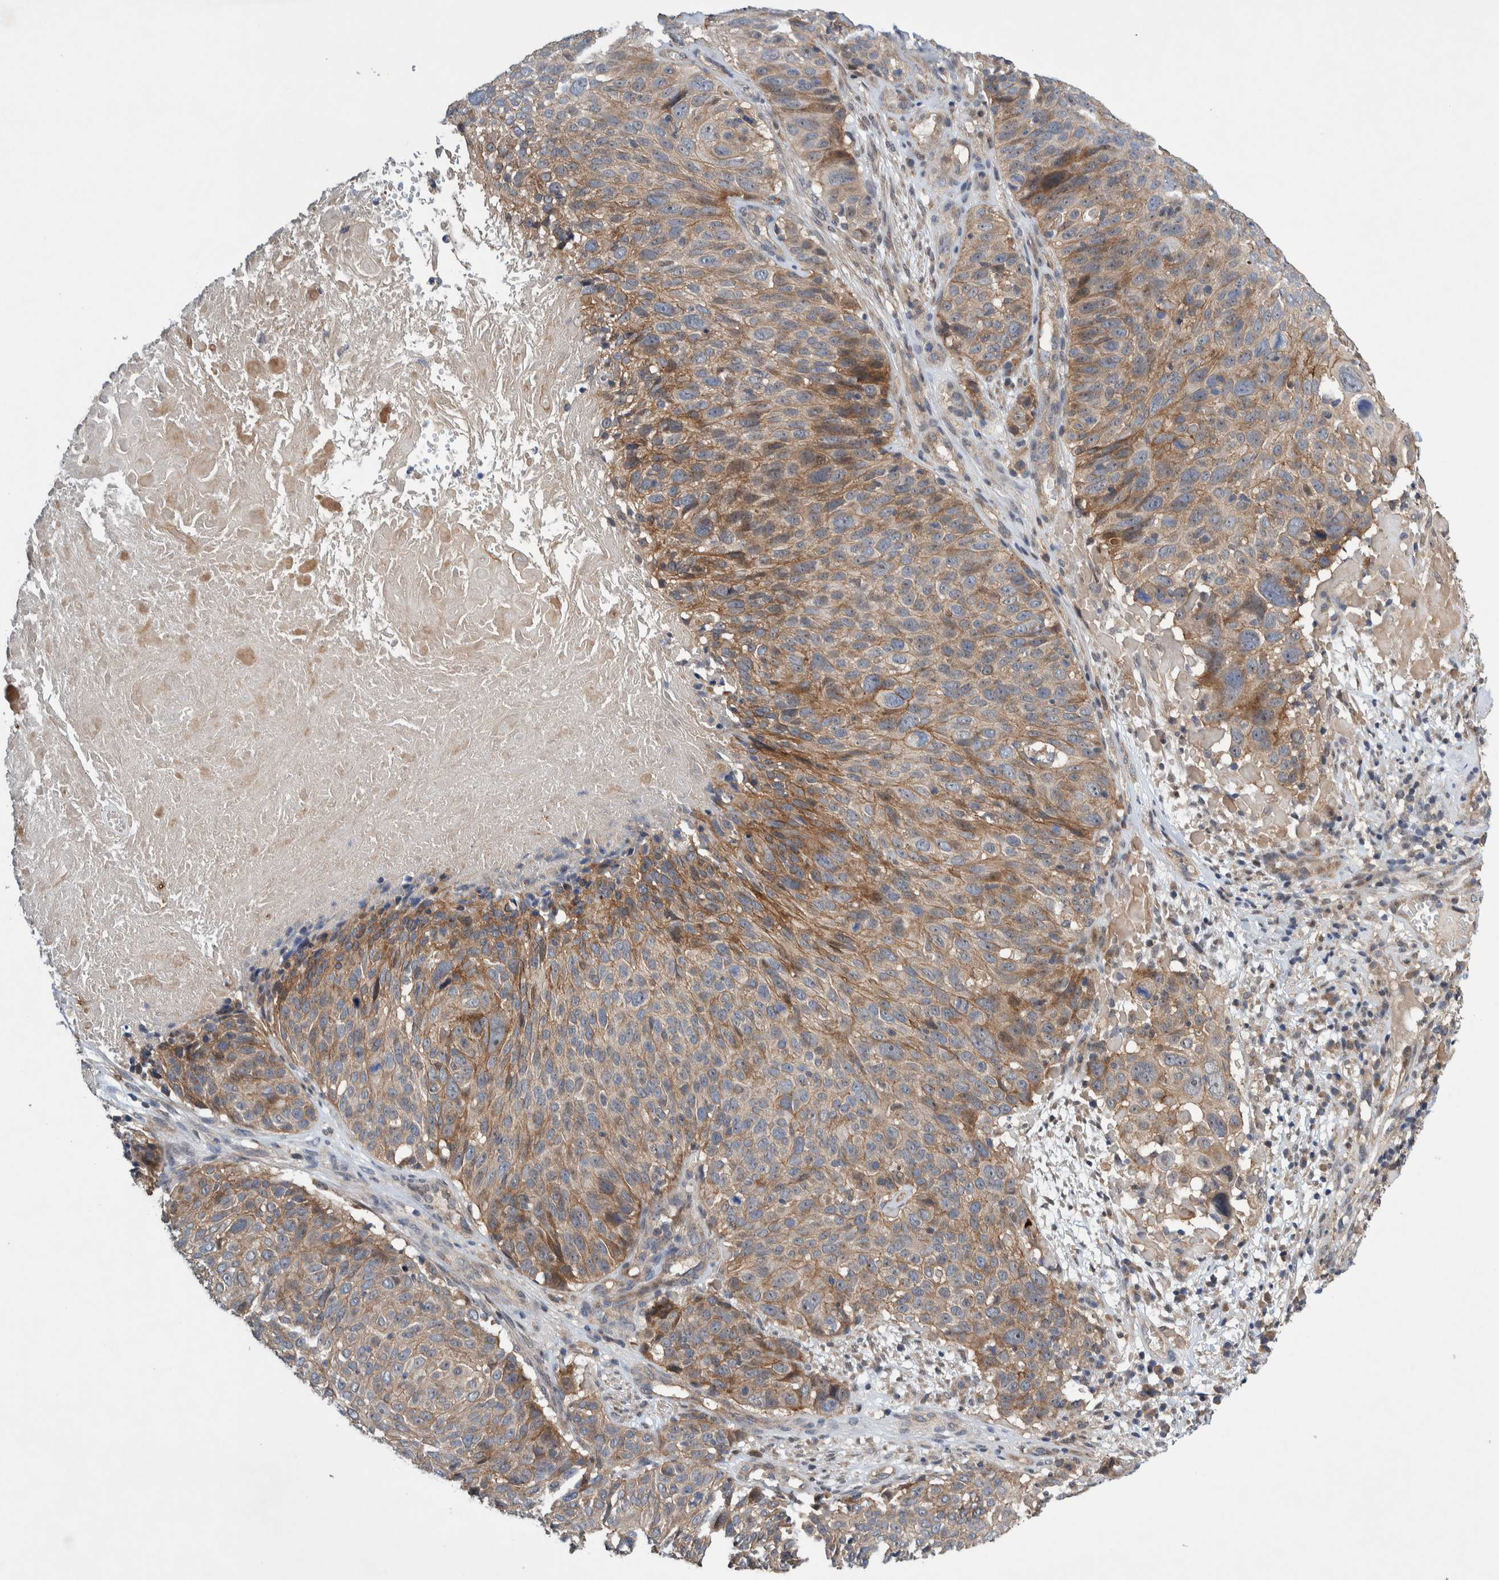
{"staining": {"intensity": "weak", "quantity": ">75%", "location": "cytoplasmic/membranous"}, "tissue": "cervical cancer", "cell_type": "Tumor cells", "image_type": "cancer", "snomed": [{"axis": "morphology", "description": "Squamous cell carcinoma, NOS"}, {"axis": "topography", "description": "Cervix"}], "caption": "Protein analysis of squamous cell carcinoma (cervical) tissue reveals weak cytoplasmic/membranous expression in approximately >75% of tumor cells.", "gene": "PIK3R6", "patient": {"sex": "female", "age": 74}}